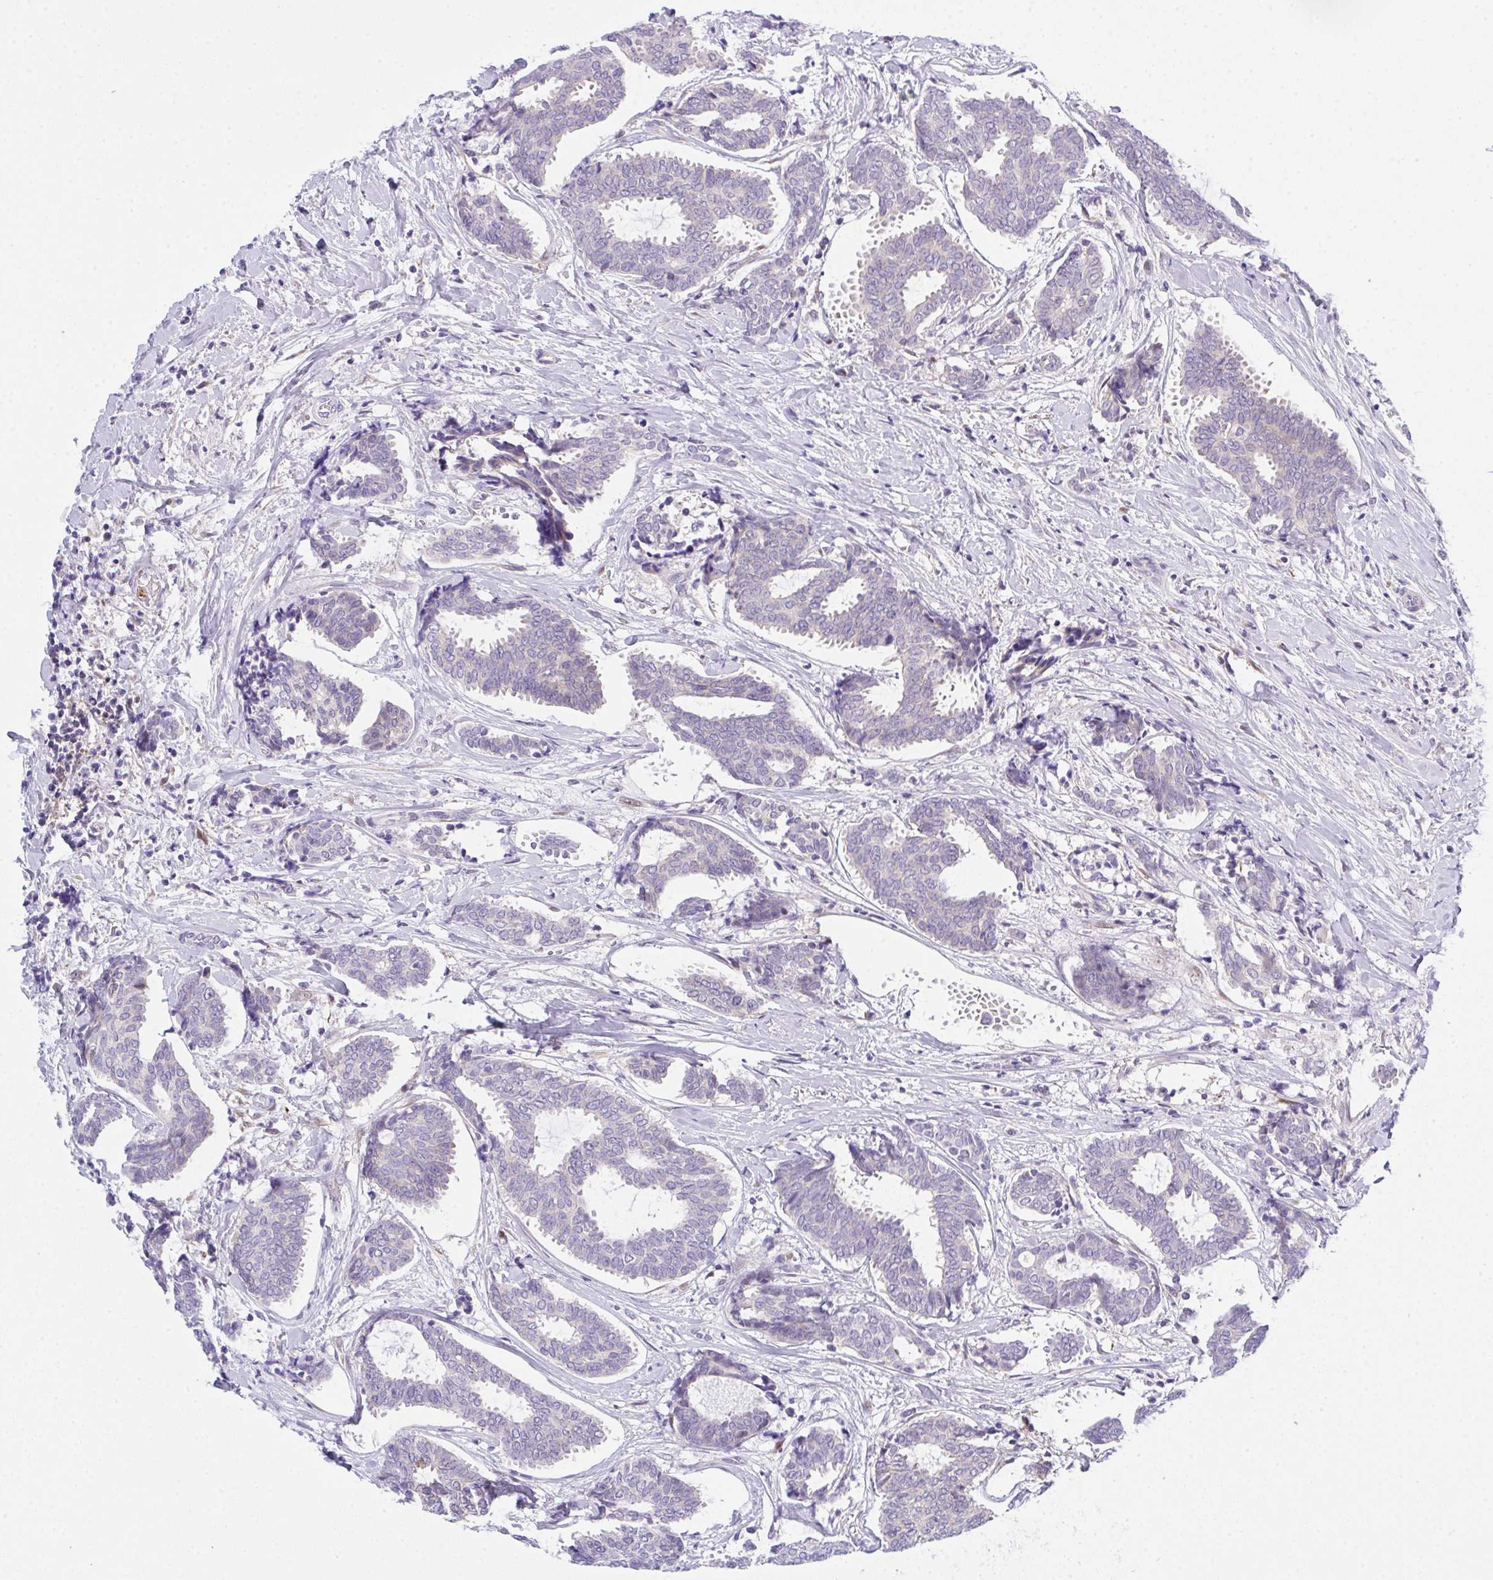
{"staining": {"intensity": "negative", "quantity": "none", "location": "none"}, "tissue": "breast cancer", "cell_type": "Tumor cells", "image_type": "cancer", "snomed": [{"axis": "morphology", "description": "Intraductal carcinoma, in situ"}, {"axis": "morphology", "description": "Duct carcinoma"}, {"axis": "morphology", "description": "Lobular carcinoma, in situ"}, {"axis": "topography", "description": "Breast"}], "caption": "High power microscopy histopathology image of an immunohistochemistry histopathology image of breast cancer (invasive ductal carcinoma), revealing no significant staining in tumor cells.", "gene": "ZNF554", "patient": {"sex": "female", "age": 44}}